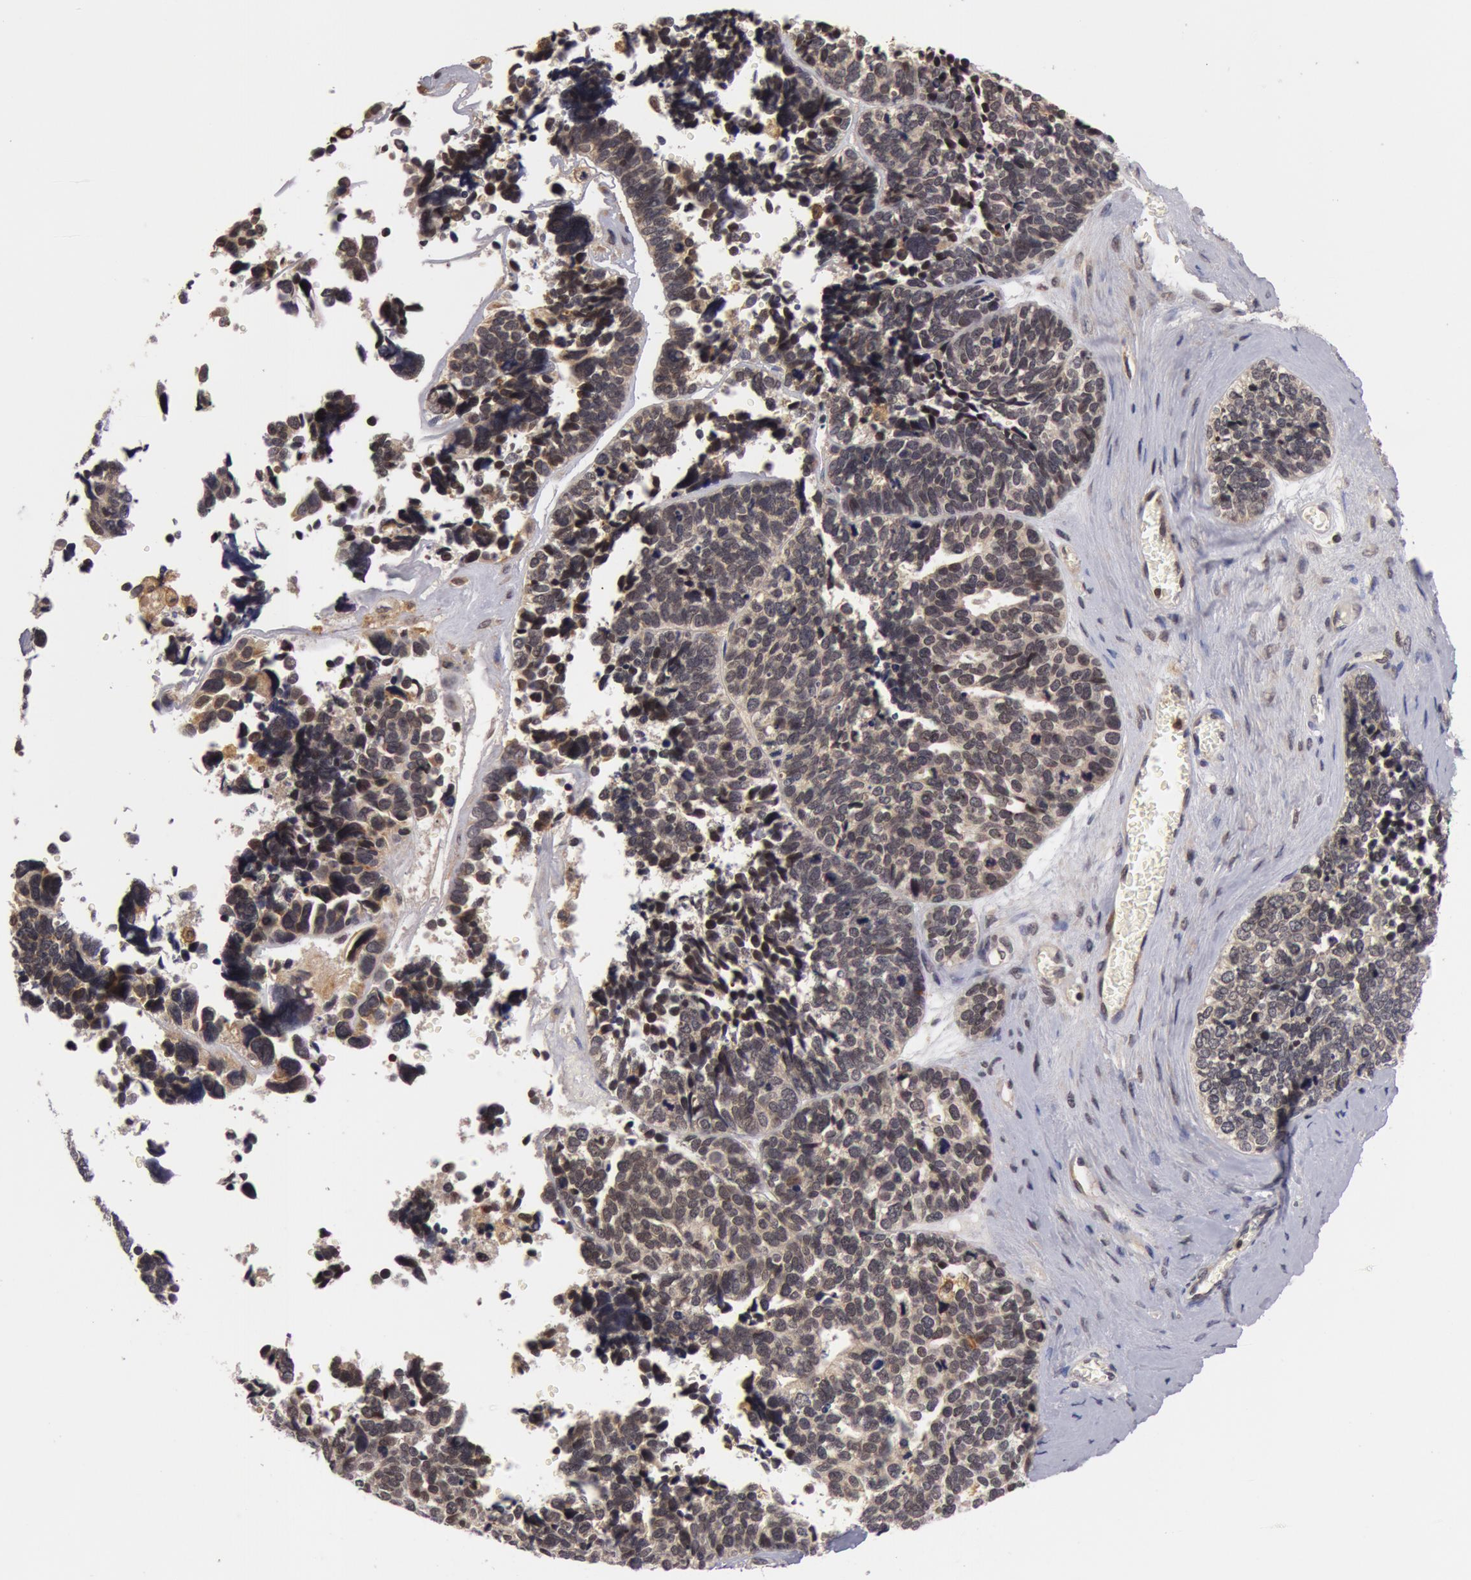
{"staining": {"intensity": "weak", "quantity": "<25%", "location": "nuclear"}, "tissue": "ovarian cancer", "cell_type": "Tumor cells", "image_type": "cancer", "snomed": [{"axis": "morphology", "description": "Cystadenocarcinoma, serous, NOS"}, {"axis": "topography", "description": "Ovary"}], "caption": "Immunohistochemistry image of human ovarian cancer (serous cystadenocarcinoma) stained for a protein (brown), which exhibits no positivity in tumor cells.", "gene": "ZNF350", "patient": {"sex": "female", "age": 77}}